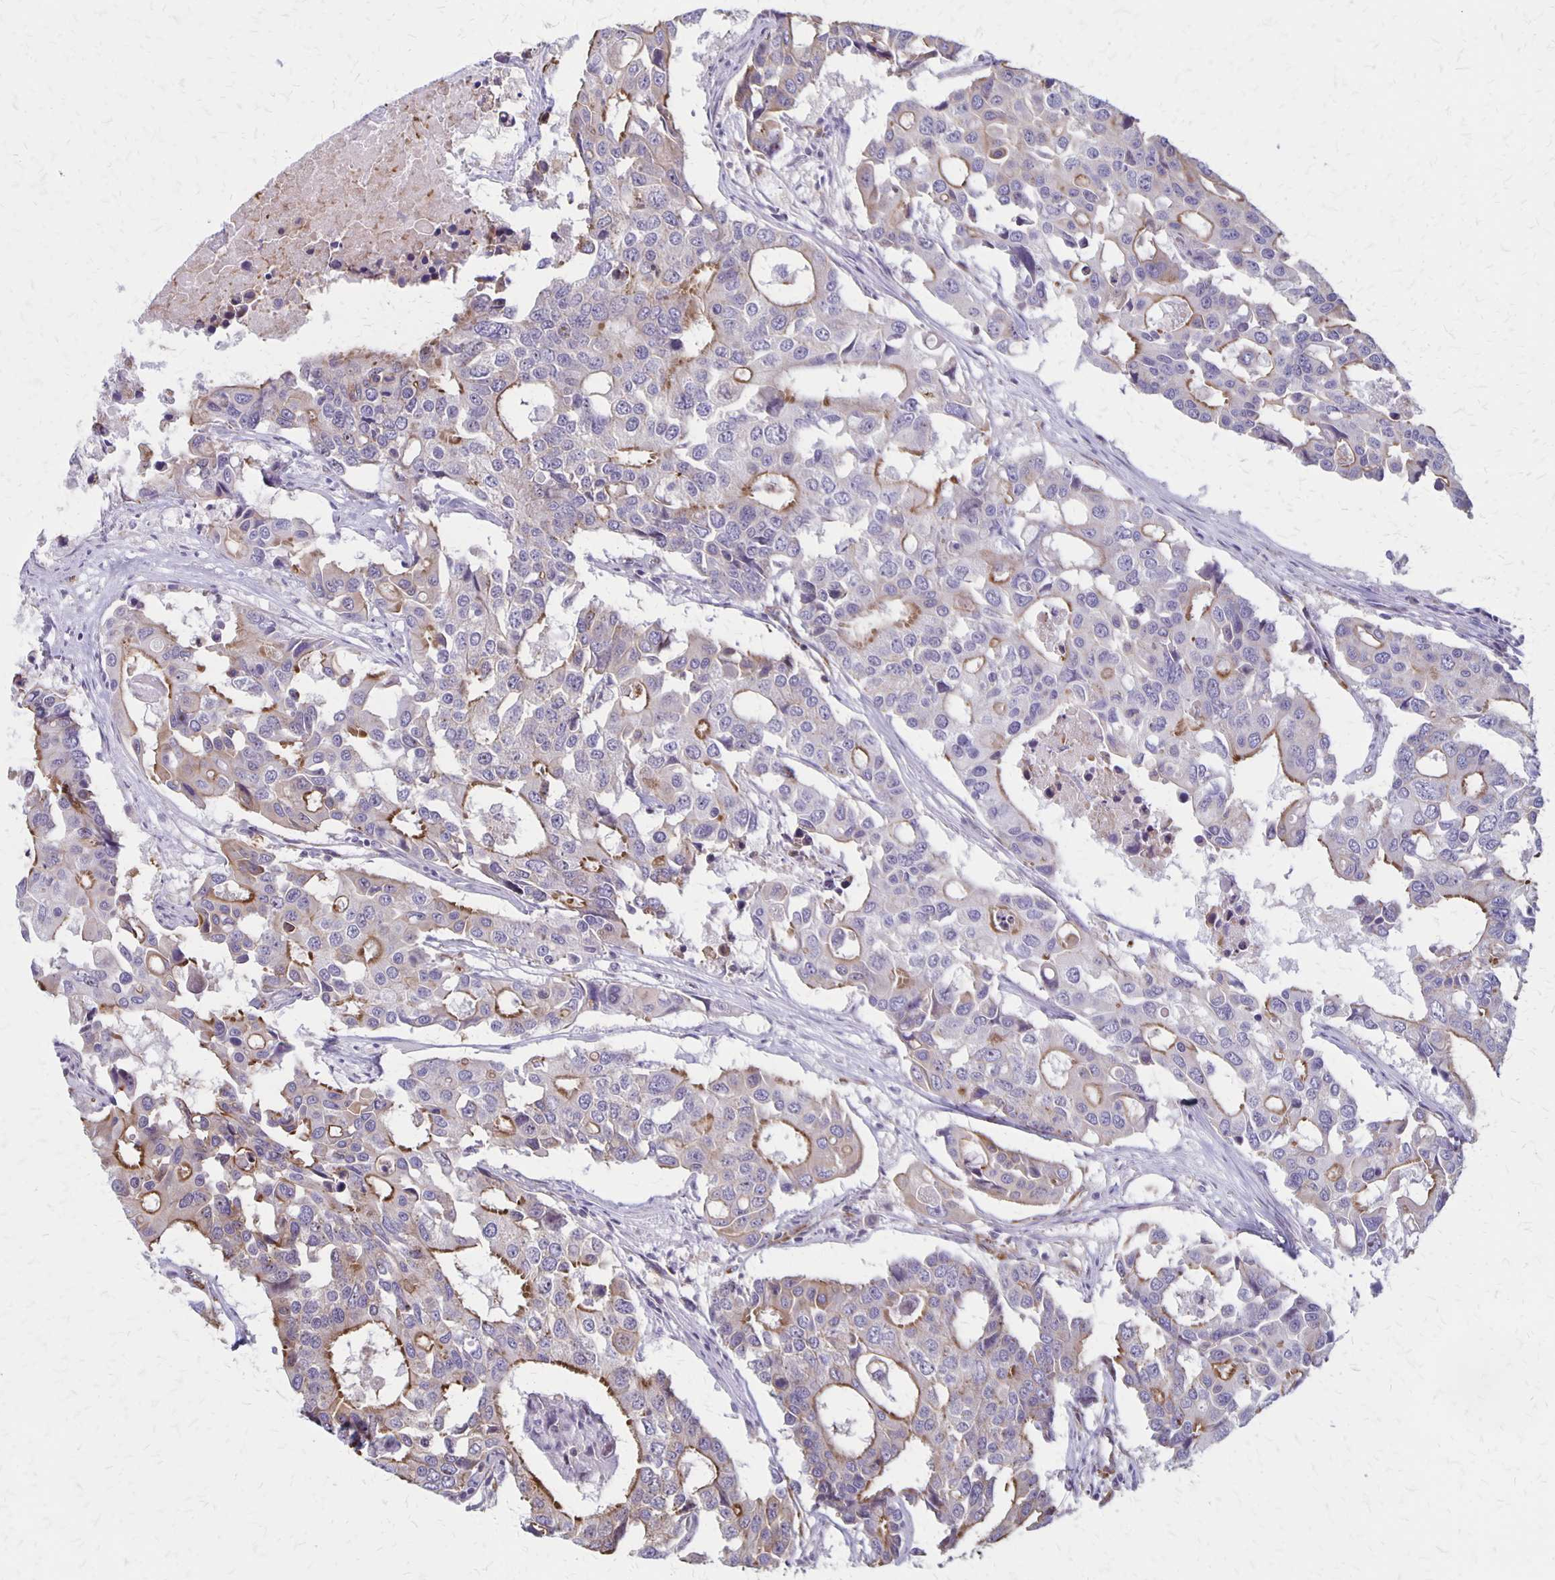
{"staining": {"intensity": "moderate", "quantity": "<25%", "location": "cytoplasmic/membranous"}, "tissue": "colorectal cancer", "cell_type": "Tumor cells", "image_type": "cancer", "snomed": [{"axis": "morphology", "description": "Adenocarcinoma, NOS"}, {"axis": "topography", "description": "Colon"}], "caption": "Immunohistochemistry micrograph of neoplastic tissue: colorectal cancer (adenocarcinoma) stained using IHC exhibits low levels of moderate protein expression localized specifically in the cytoplasmic/membranous of tumor cells, appearing as a cytoplasmic/membranous brown color.", "gene": "SEPTIN5", "patient": {"sex": "male", "age": 77}}